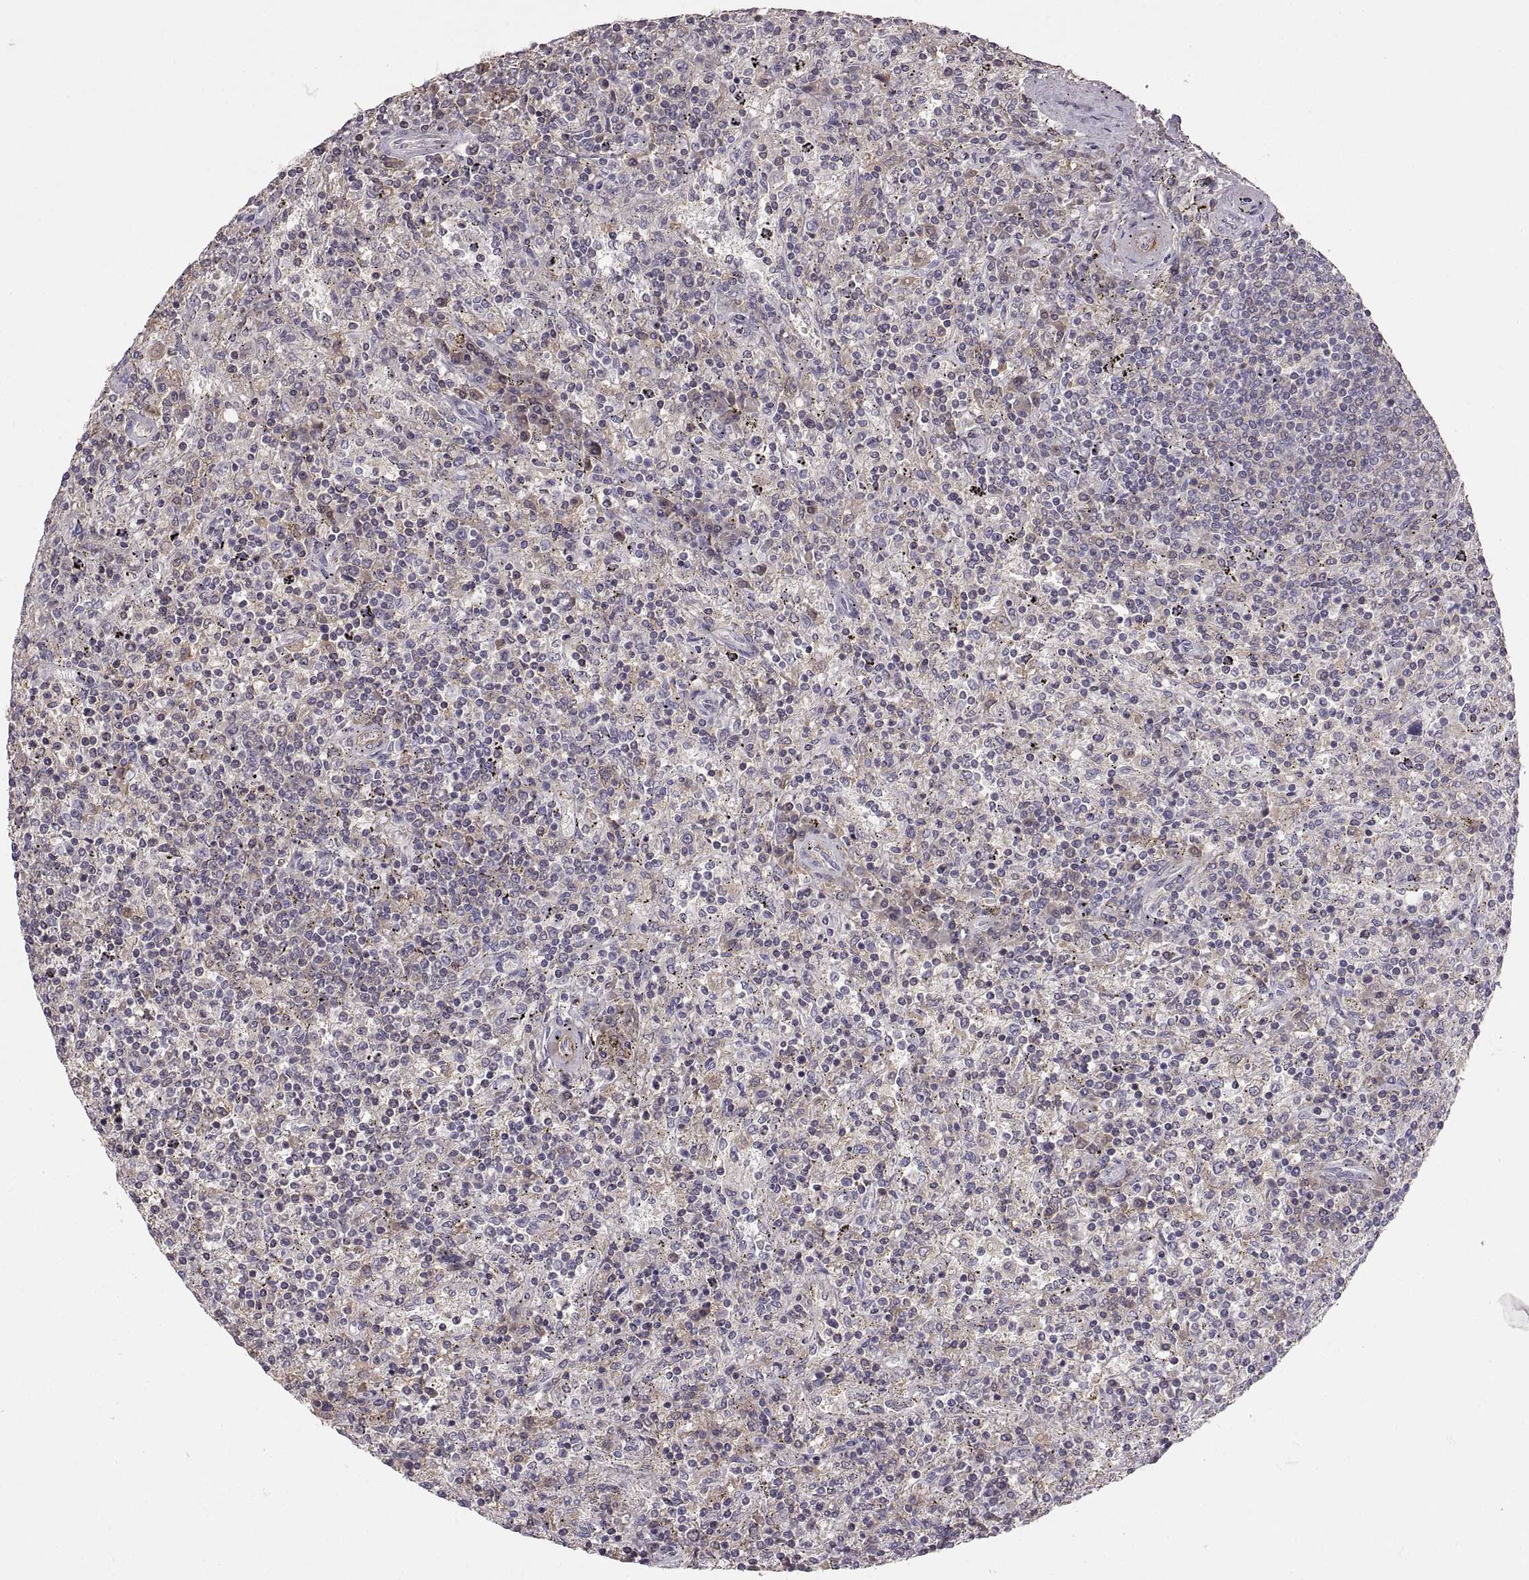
{"staining": {"intensity": "negative", "quantity": "none", "location": "none"}, "tissue": "lymphoma", "cell_type": "Tumor cells", "image_type": "cancer", "snomed": [{"axis": "morphology", "description": "Malignant lymphoma, non-Hodgkin's type, Low grade"}, {"axis": "topography", "description": "Spleen"}], "caption": "High magnification brightfield microscopy of malignant lymphoma, non-Hodgkin's type (low-grade) stained with DAB (brown) and counterstained with hematoxylin (blue): tumor cells show no significant expression.", "gene": "ADAM11", "patient": {"sex": "male", "age": 62}}